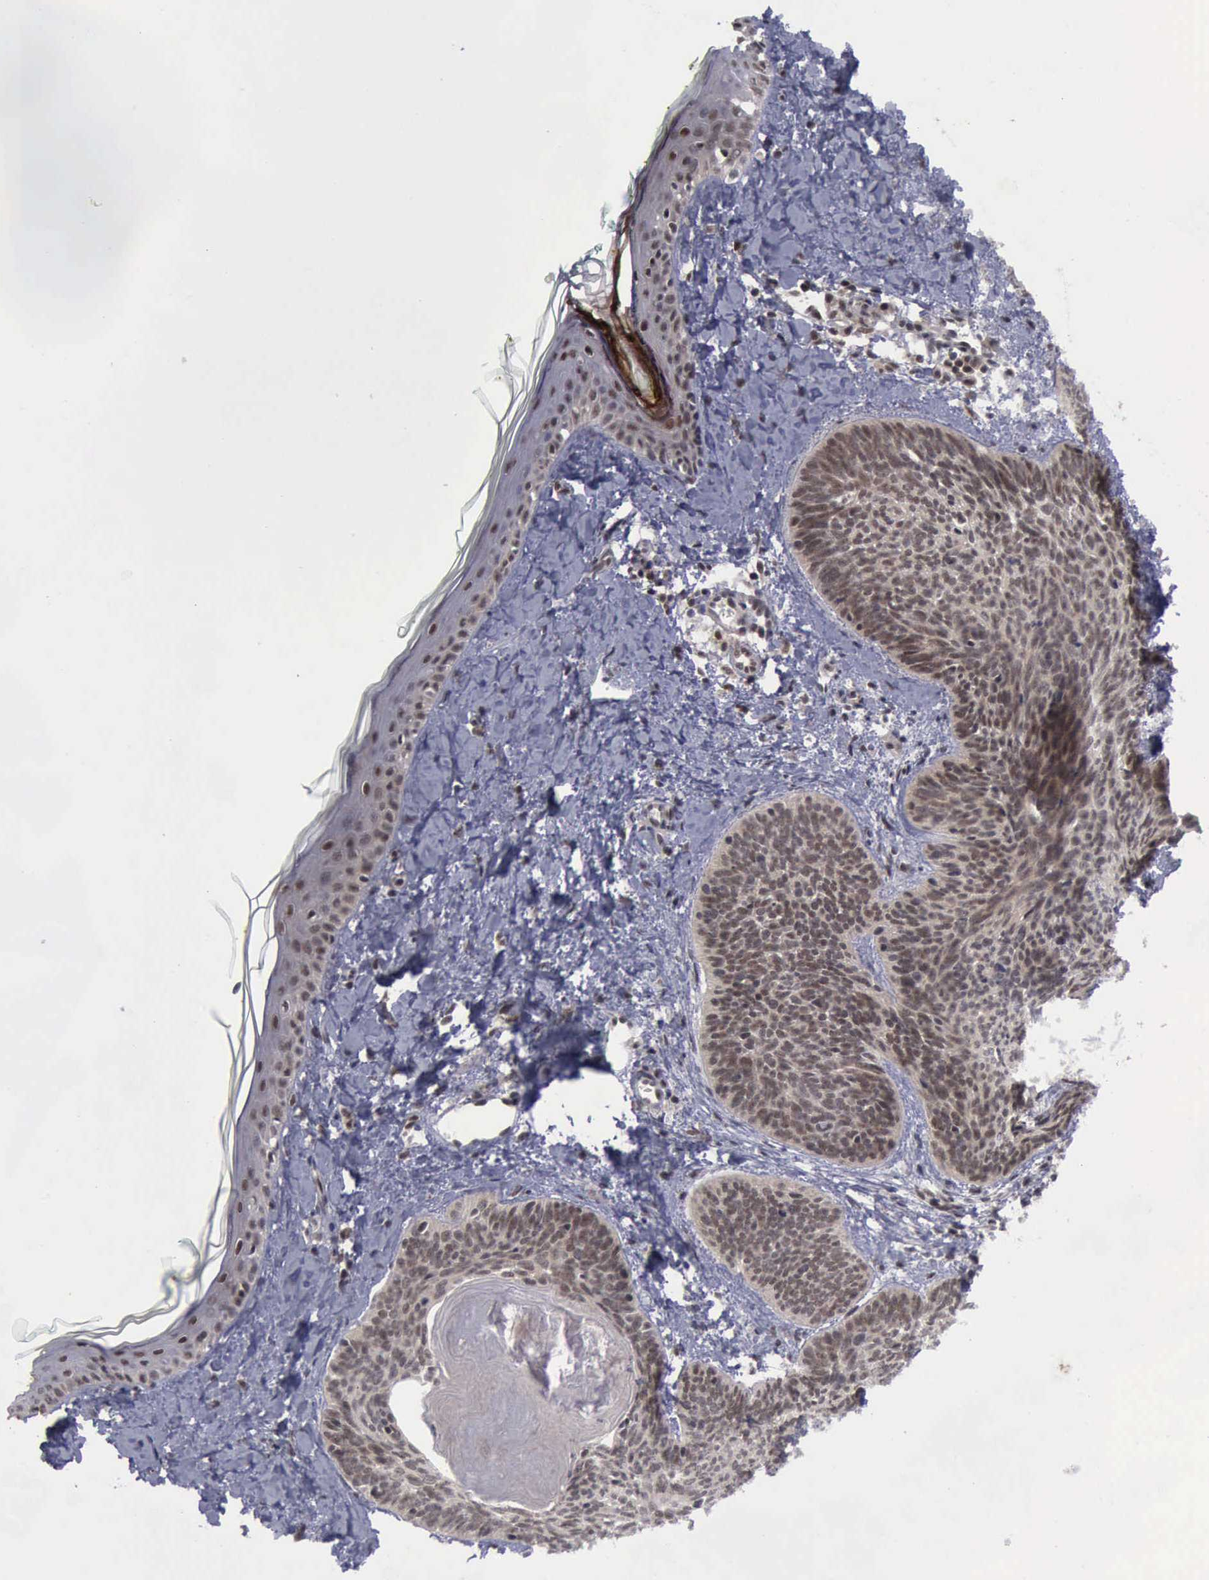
{"staining": {"intensity": "moderate", "quantity": ">75%", "location": "cytoplasmic/membranous,nuclear"}, "tissue": "skin cancer", "cell_type": "Tumor cells", "image_type": "cancer", "snomed": [{"axis": "morphology", "description": "Basal cell carcinoma"}, {"axis": "topography", "description": "Skin"}], "caption": "Moderate cytoplasmic/membranous and nuclear staining for a protein is present in about >75% of tumor cells of skin basal cell carcinoma using immunohistochemistry.", "gene": "ATM", "patient": {"sex": "female", "age": 81}}